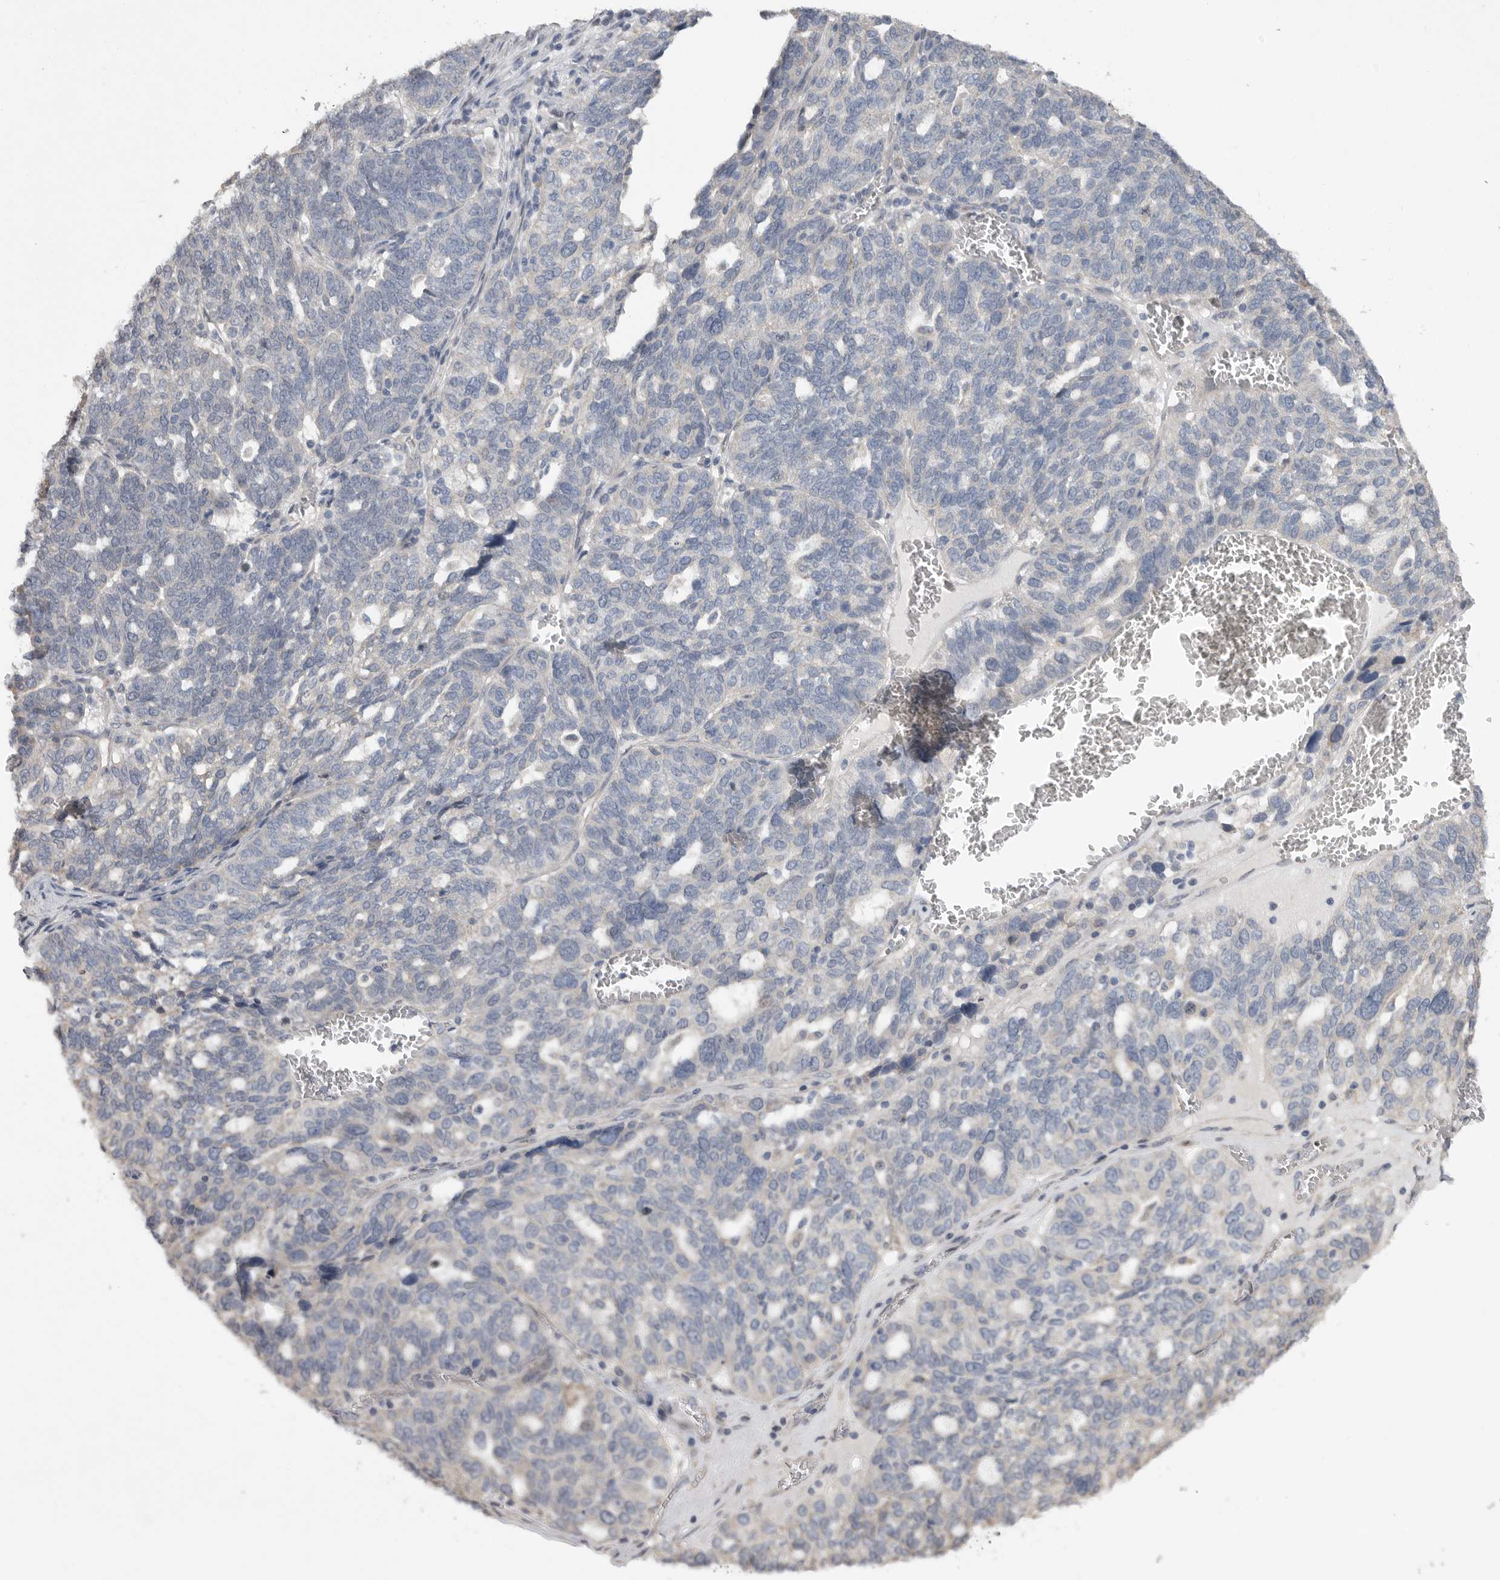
{"staining": {"intensity": "negative", "quantity": "none", "location": "none"}, "tissue": "ovarian cancer", "cell_type": "Tumor cells", "image_type": "cancer", "snomed": [{"axis": "morphology", "description": "Cystadenocarcinoma, serous, NOS"}, {"axis": "topography", "description": "Ovary"}], "caption": "Human ovarian cancer stained for a protein using IHC shows no positivity in tumor cells.", "gene": "EDEM3", "patient": {"sex": "female", "age": 59}}